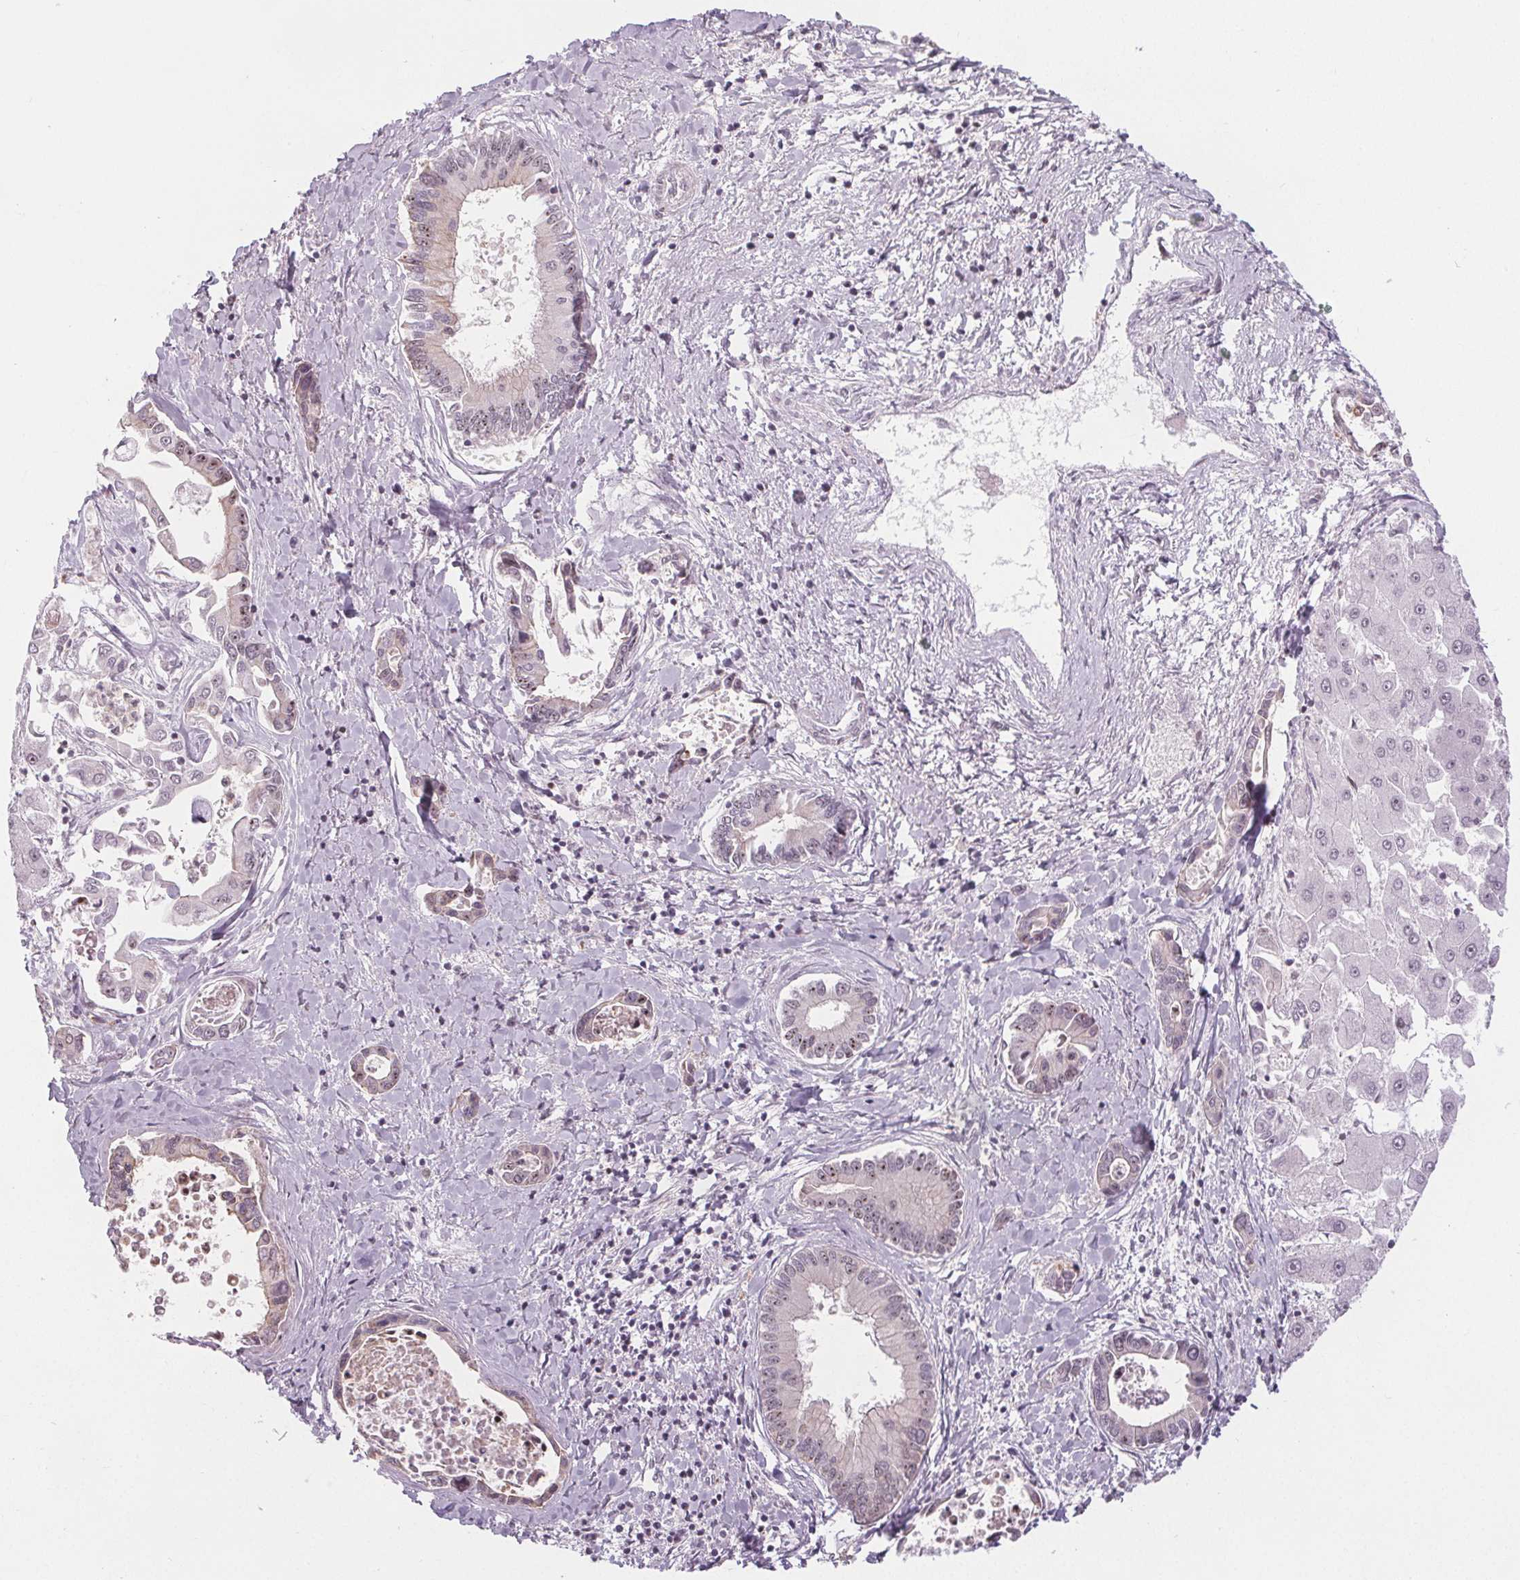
{"staining": {"intensity": "moderate", "quantity": "25%-75%", "location": "nuclear"}, "tissue": "liver cancer", "cell_type": "Tumor cells", "image_type": "cancer", "snomed": [{"axis": "morphology", "description": "Cholangiocarcinoma"}, {"axis": "topography", "description": "Liver"}], "caption": "Protein staining of cholangiocarcinoma (liver) tissue displays moderate nuclear staining in about 25%-75% of tumor cells.", "gene": "NOLC1", "patient": {"sex": "male", "age": 66}}